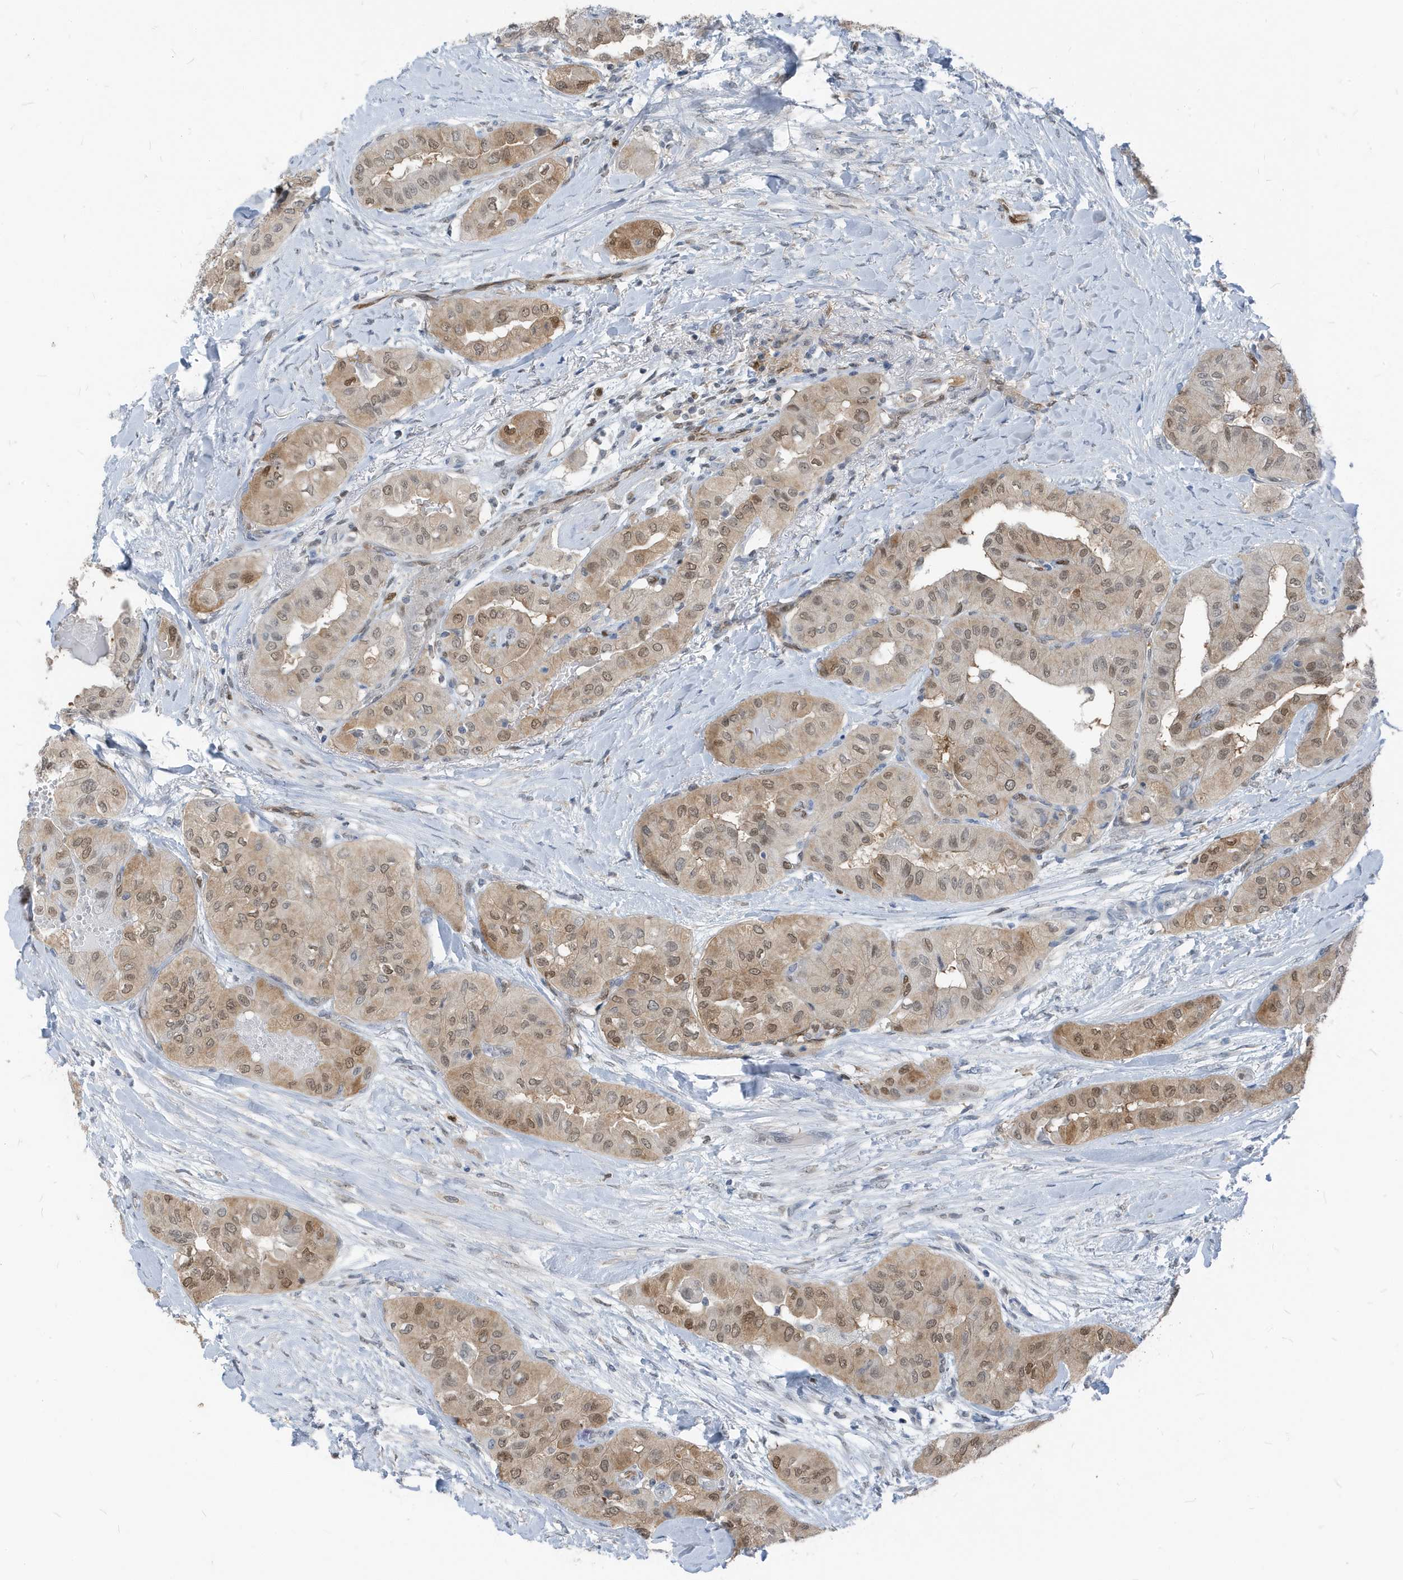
{"staining": {"intensity": "moderate", "quantity": ">75%", "location": "nuclear"}, "tissue": "thyroid cancer", "cell_type": "Tumor cells", "image_type": "cancer", "snomed": [{"axis": "morphology", "description": "Papillary adenocarcinoma, NOS"}, {"axis": "topography", "description": "Thyroid gland"}], "caption": "Papillary adenocarcinoma (thyroid) was stained to show a protein in brown. There is medium levels of moderate nuclear expression in approximately >75% of tumor cells. (brown staining indicates protein expression, while blue staining denotes nuclei).", "gene": "NCOA7", "patient": {"sex": "female", "age": 59}}